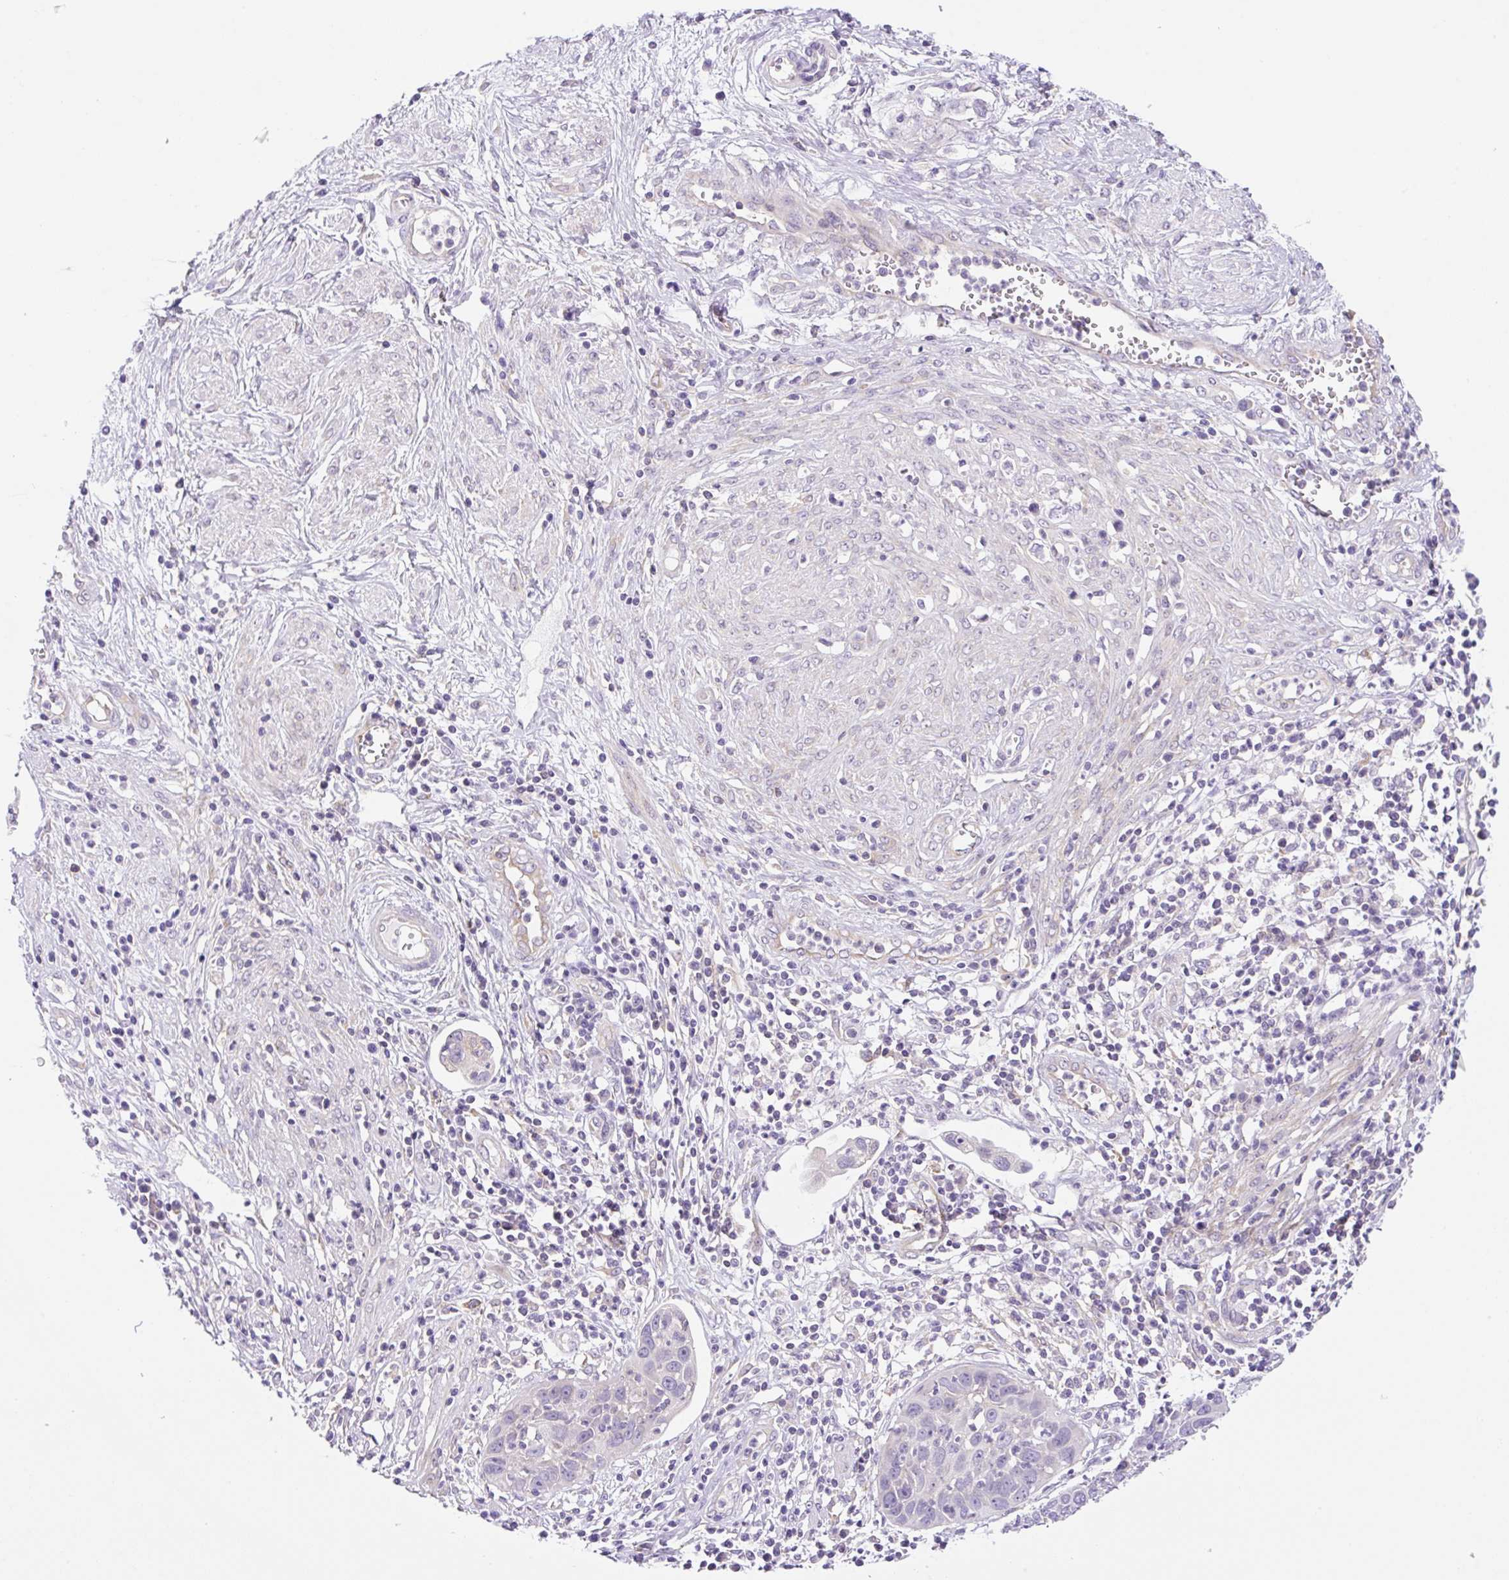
{"staining": {"intensity": "negative", "quantity": "none", "location": "none"}, "tissue": "cervical cancer", "cell_type": "Tumor cells", "image_type": "cancer", "snomed": [{"axis": "morphology", "description": "Squamous cell carcinoma, NOS"}, {"axis": "topography", "description": "Cervix"}], "caption": "IHC of cervical cancer demonstrates no expression in tumor cells.", "gene": "CAMK2B", "patient": {"sex": "female", "age": 36}}